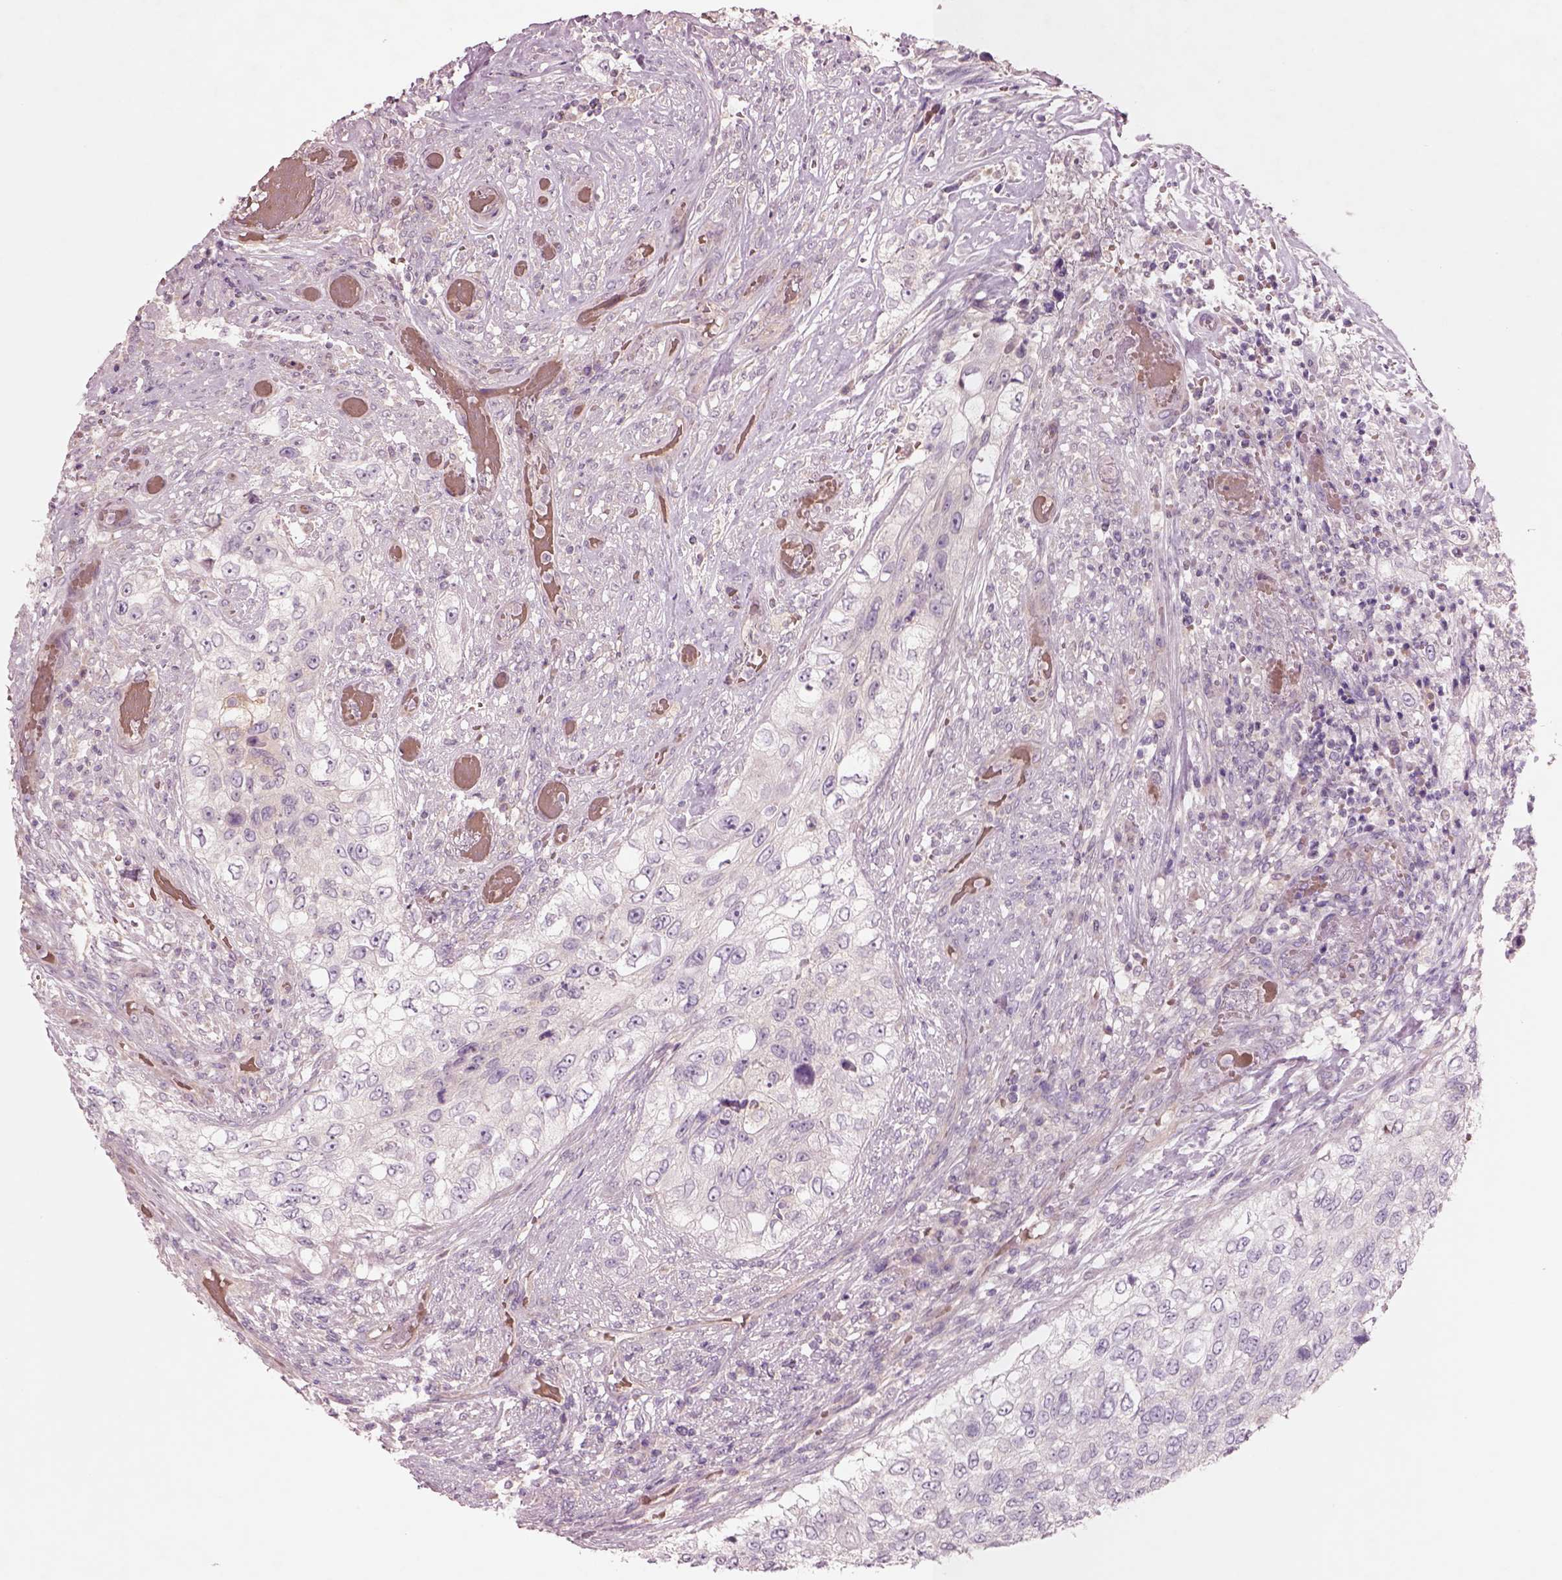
{"staining": {"intensity": "negative", "quantity": "none", "location": "none"}, "tissue": "urothelial cancer", "cell_type": "Tumor cells", "image_type": "cancer", "snomed": [{"axis": "morphology", "description": "Urothelial carcinoma, High grade"}, {"axis": "topography", "description": "Urinary bladder"}], "caption": "Immunohistochemistry of human high-grade urothelial carcinoma shows no expression in tumor cells.", "gene": "DUOXA2", "patient": {"sex": "female", "age": 60}}